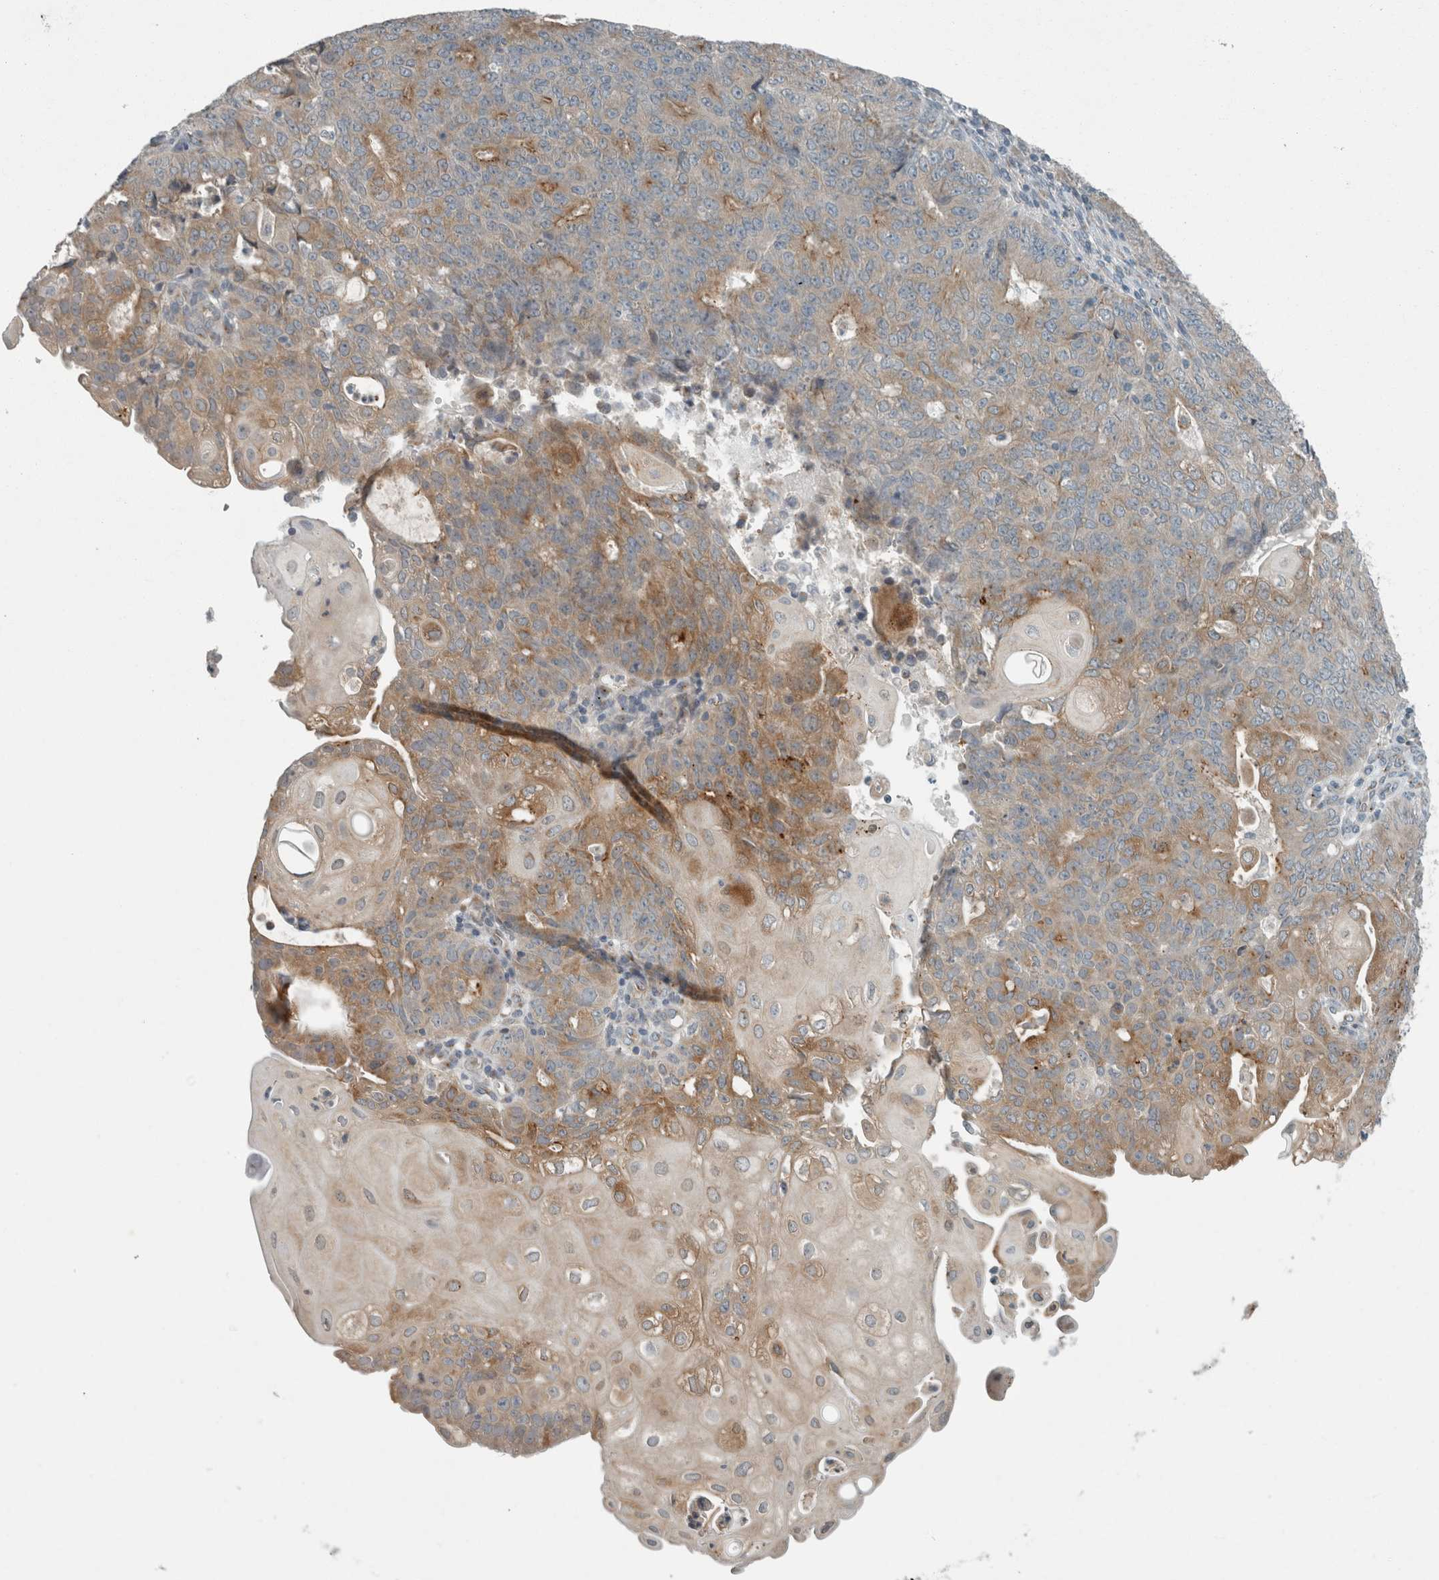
{"staining": {"intensity": "moderate", "quantity": "25%-75%", "location": "cytoplasmic/membranous"}, "tissue": "endometrial cancer", "cell_type": "Tumor cells", "image_type": "cancer", "snomed": [{"axis": "morphology", "description": "Adenocarcinoma, NOS"}, {"axis": "topography", "description": "Endometrium"}], "caption": "Immunohistochemical staining of endometrial cancer (adenocarcinoma) reveals medium levels of moderate cytoplasmic/membranous protein staining in approximately 25%-75% of tumor cells. The staining is performed using DAB (3,3'-diaminobenzidine) brown chromogen to label protein expression. The nuclei are counter-stained blue using hematoxylin.", "gene": "KIF1C", "patient": {"sex": "female", "age": 32}}